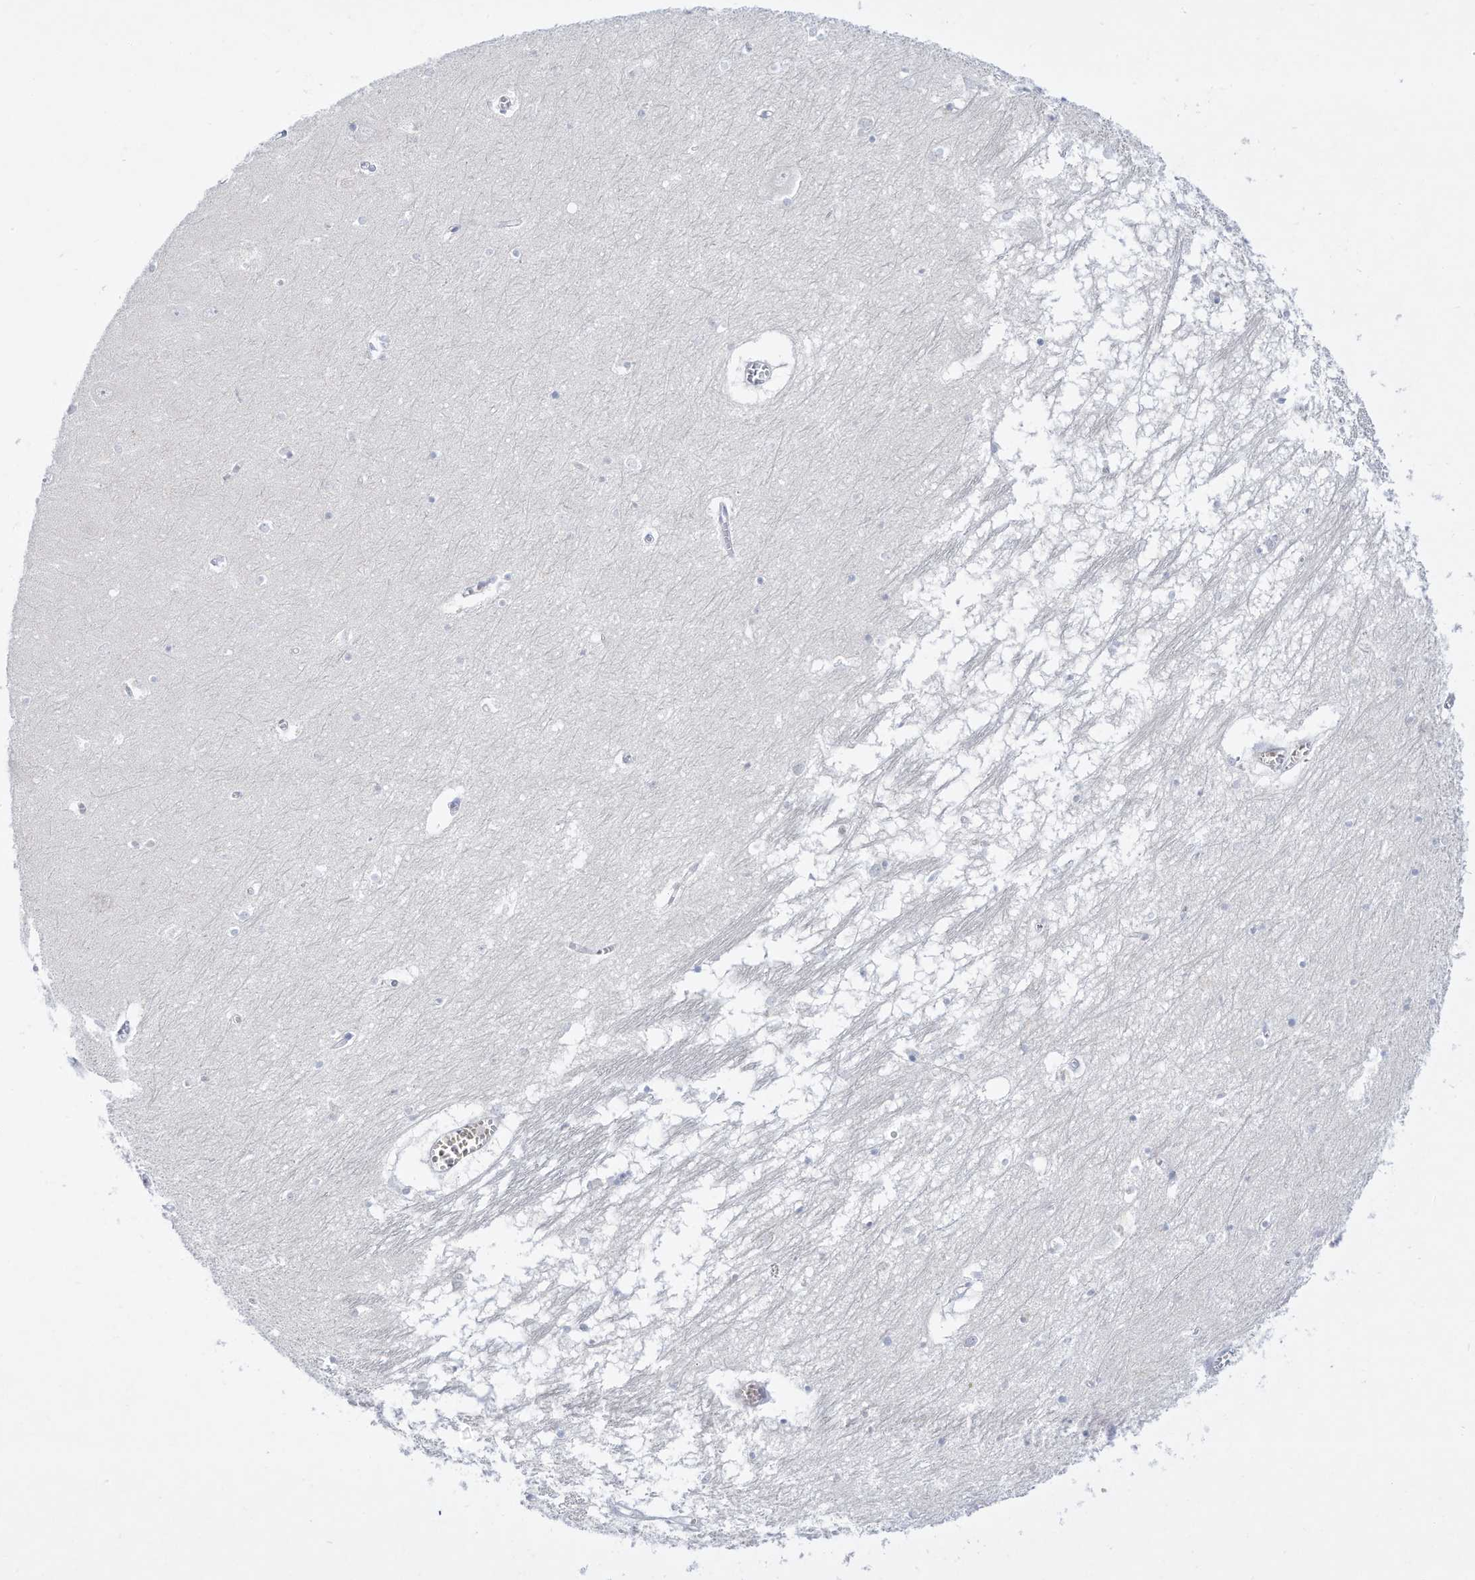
{"staining": {"intensity": "negative", "quantity": "none", "location": "none"}, "tissue": "hippocampus", "cell_type": "Glial cells", "image_type": "normal", "snomed": [{"axis": "morphology", "description": "Normal tissue, NOS"}, {"axis": "topography", "description": "Hippocampus"}], "caption": "Immunohistochemistry of normal hippocampus exhibits no staining in glial cells. The staining was performed using DAB (3,3'-diaminobenzidine) to visualize the protein expression in brown, while the nuclei were stained in blue with hematoxylin (Magnification: 20x).", "gene": "DMKN", "patient": {"sex": "male", "age": 70}}